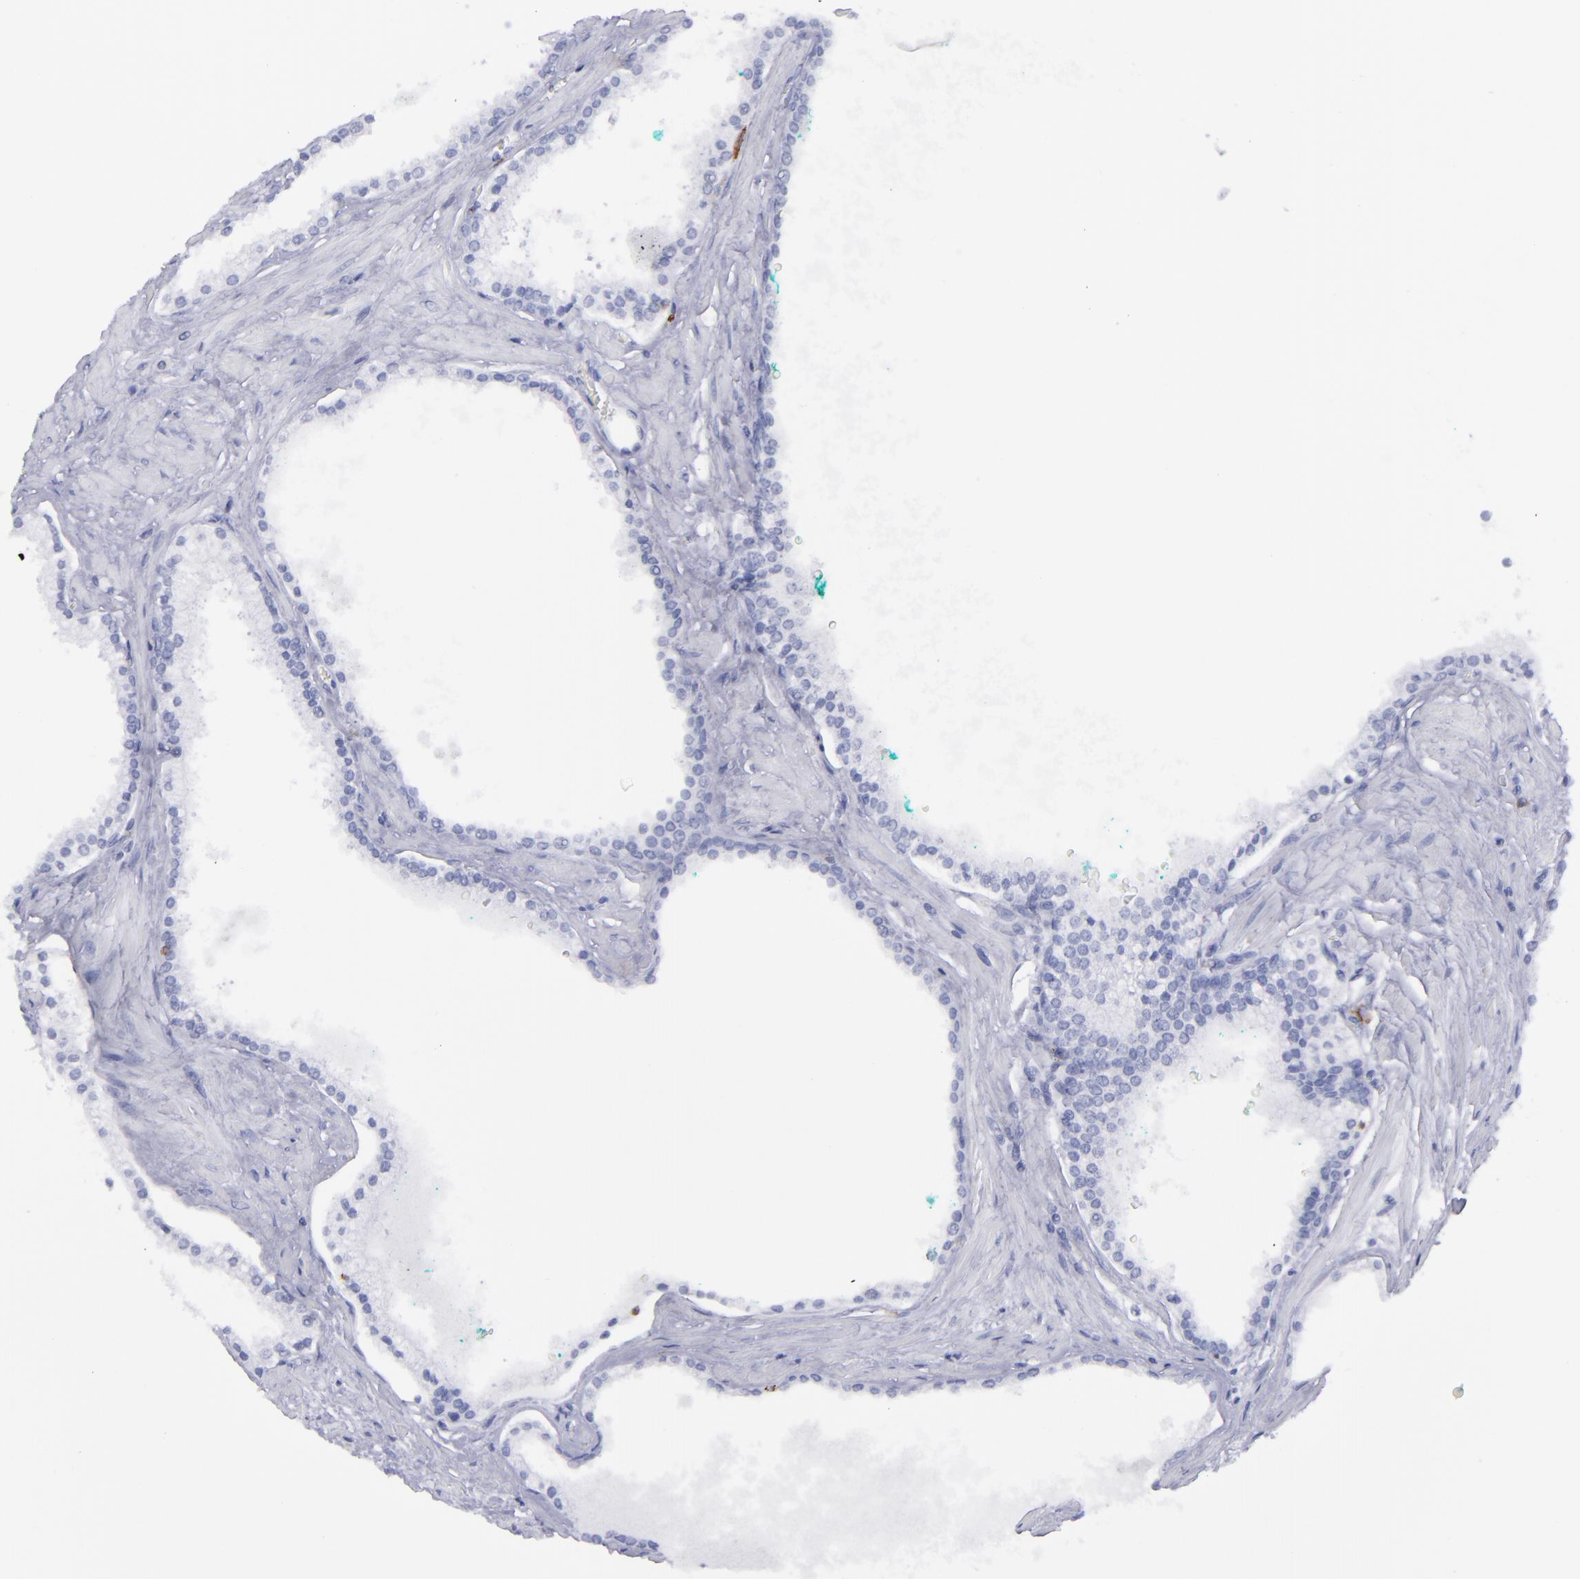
{"staining": {"intensity": "negative", "quantity": "none", "location": "none"}, "tissue": "prostate cancer", "cell_type": "Tumor cells", "image_type": "cancer", "snomed": [{"axis": "morphology", "description": "Adenocarcinoma, High grade"}, {"axis": "topography", "description": "Prostate"}], "caption": "Prostate cancer stained for a protein using immunohistochemistry demonstrates no positivity tumor cells.", "gene": "SELPLG", "patient": {"sex": "male", "age": 71}}